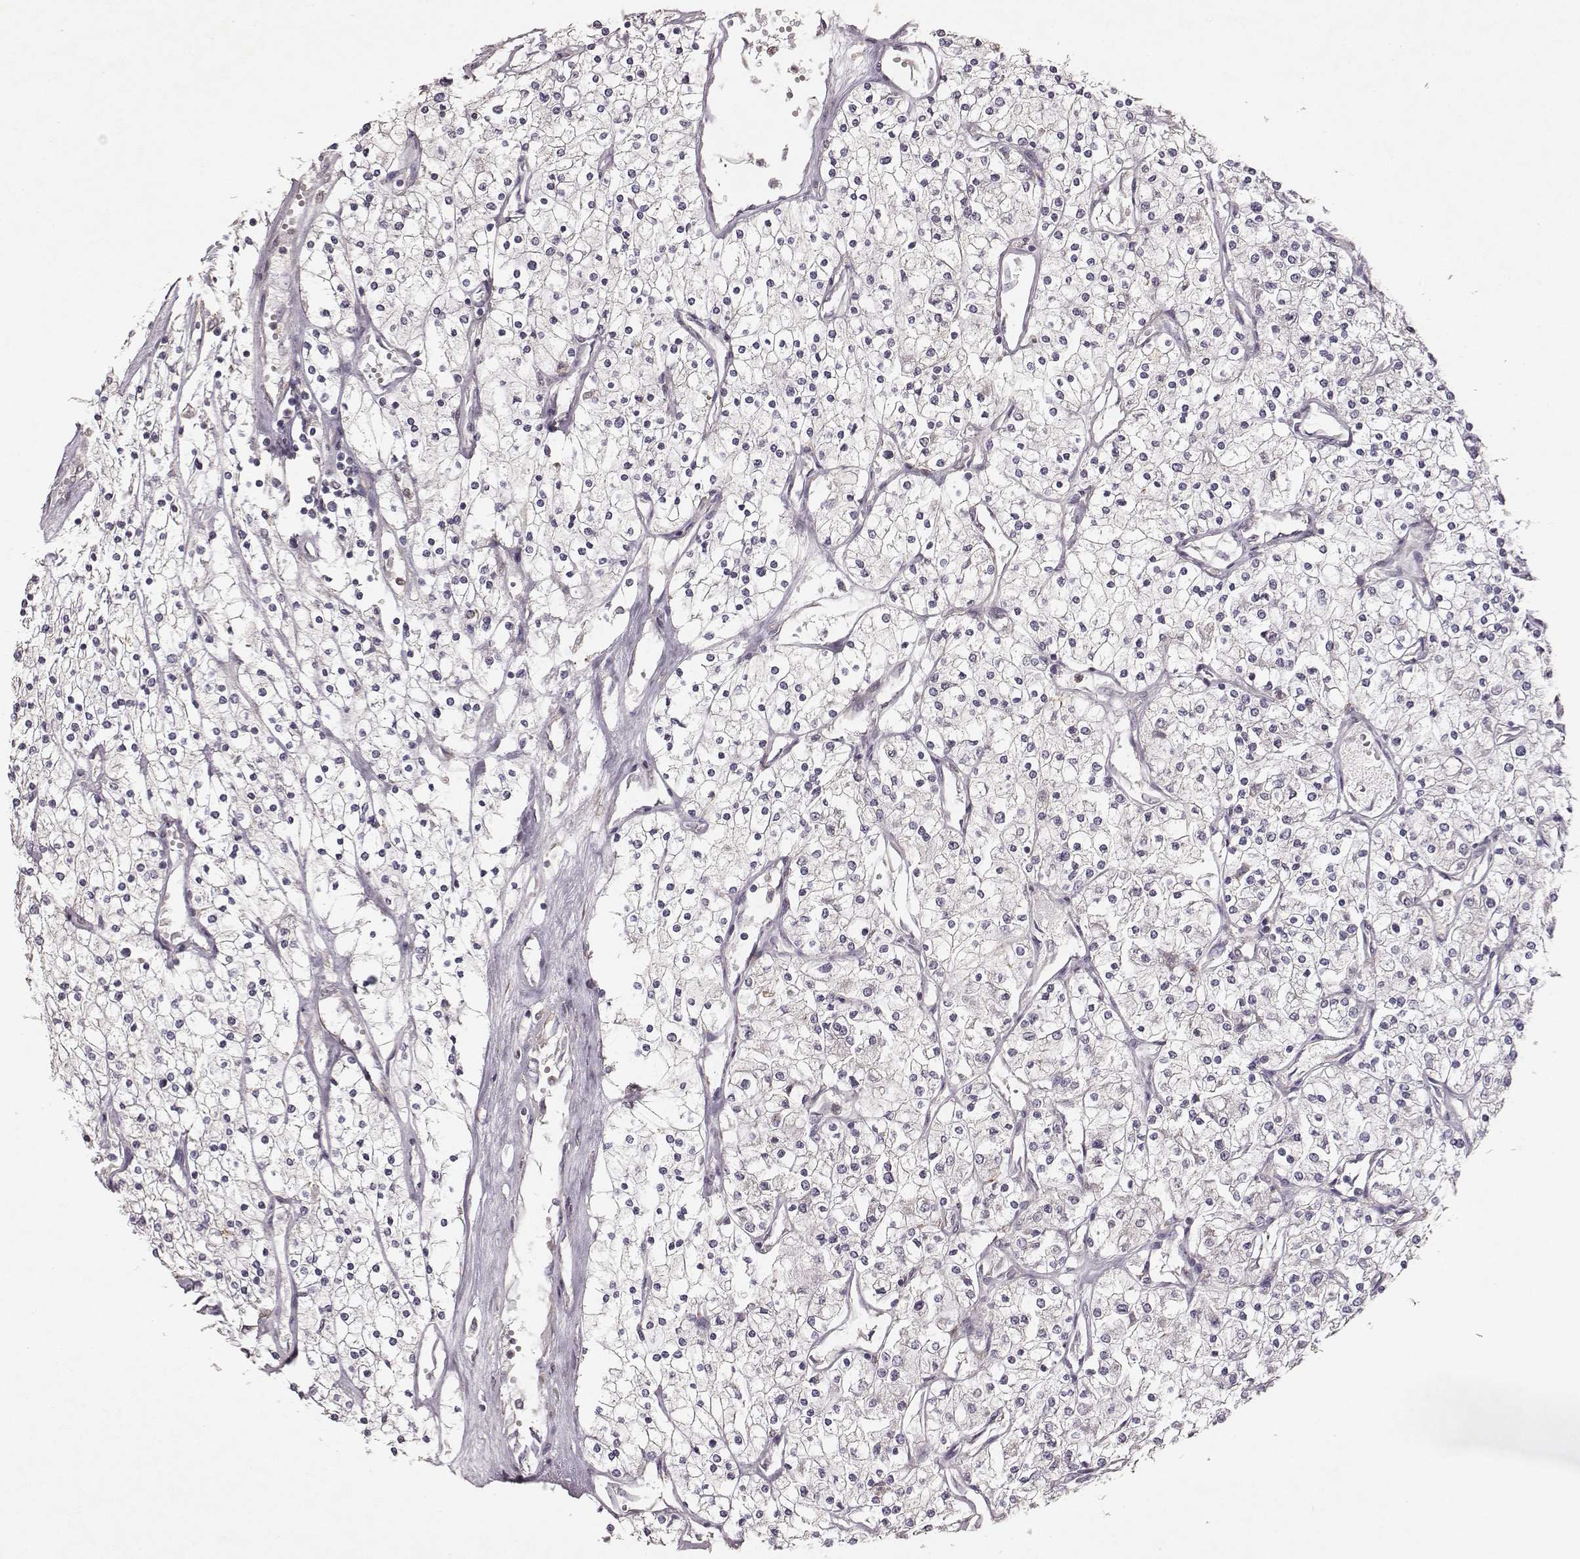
{"staining": {"intensity": "negative", "quantity": "none", "location": "none"}, "tissue": "renal cancer", "cell_type": "Tumor cells", "image_type": "cancer", "snomed": [{"axis": "morphology", "description": "Adenocarcinoma, NOS"}, {"axis": "topography", "description": "Kidney"}], "caption": "There is no significant positivity in tumor cells of adenocarcinoma (renal).", "gene": "VPS26A", "patient": {"sex": "male", "age": 80}}